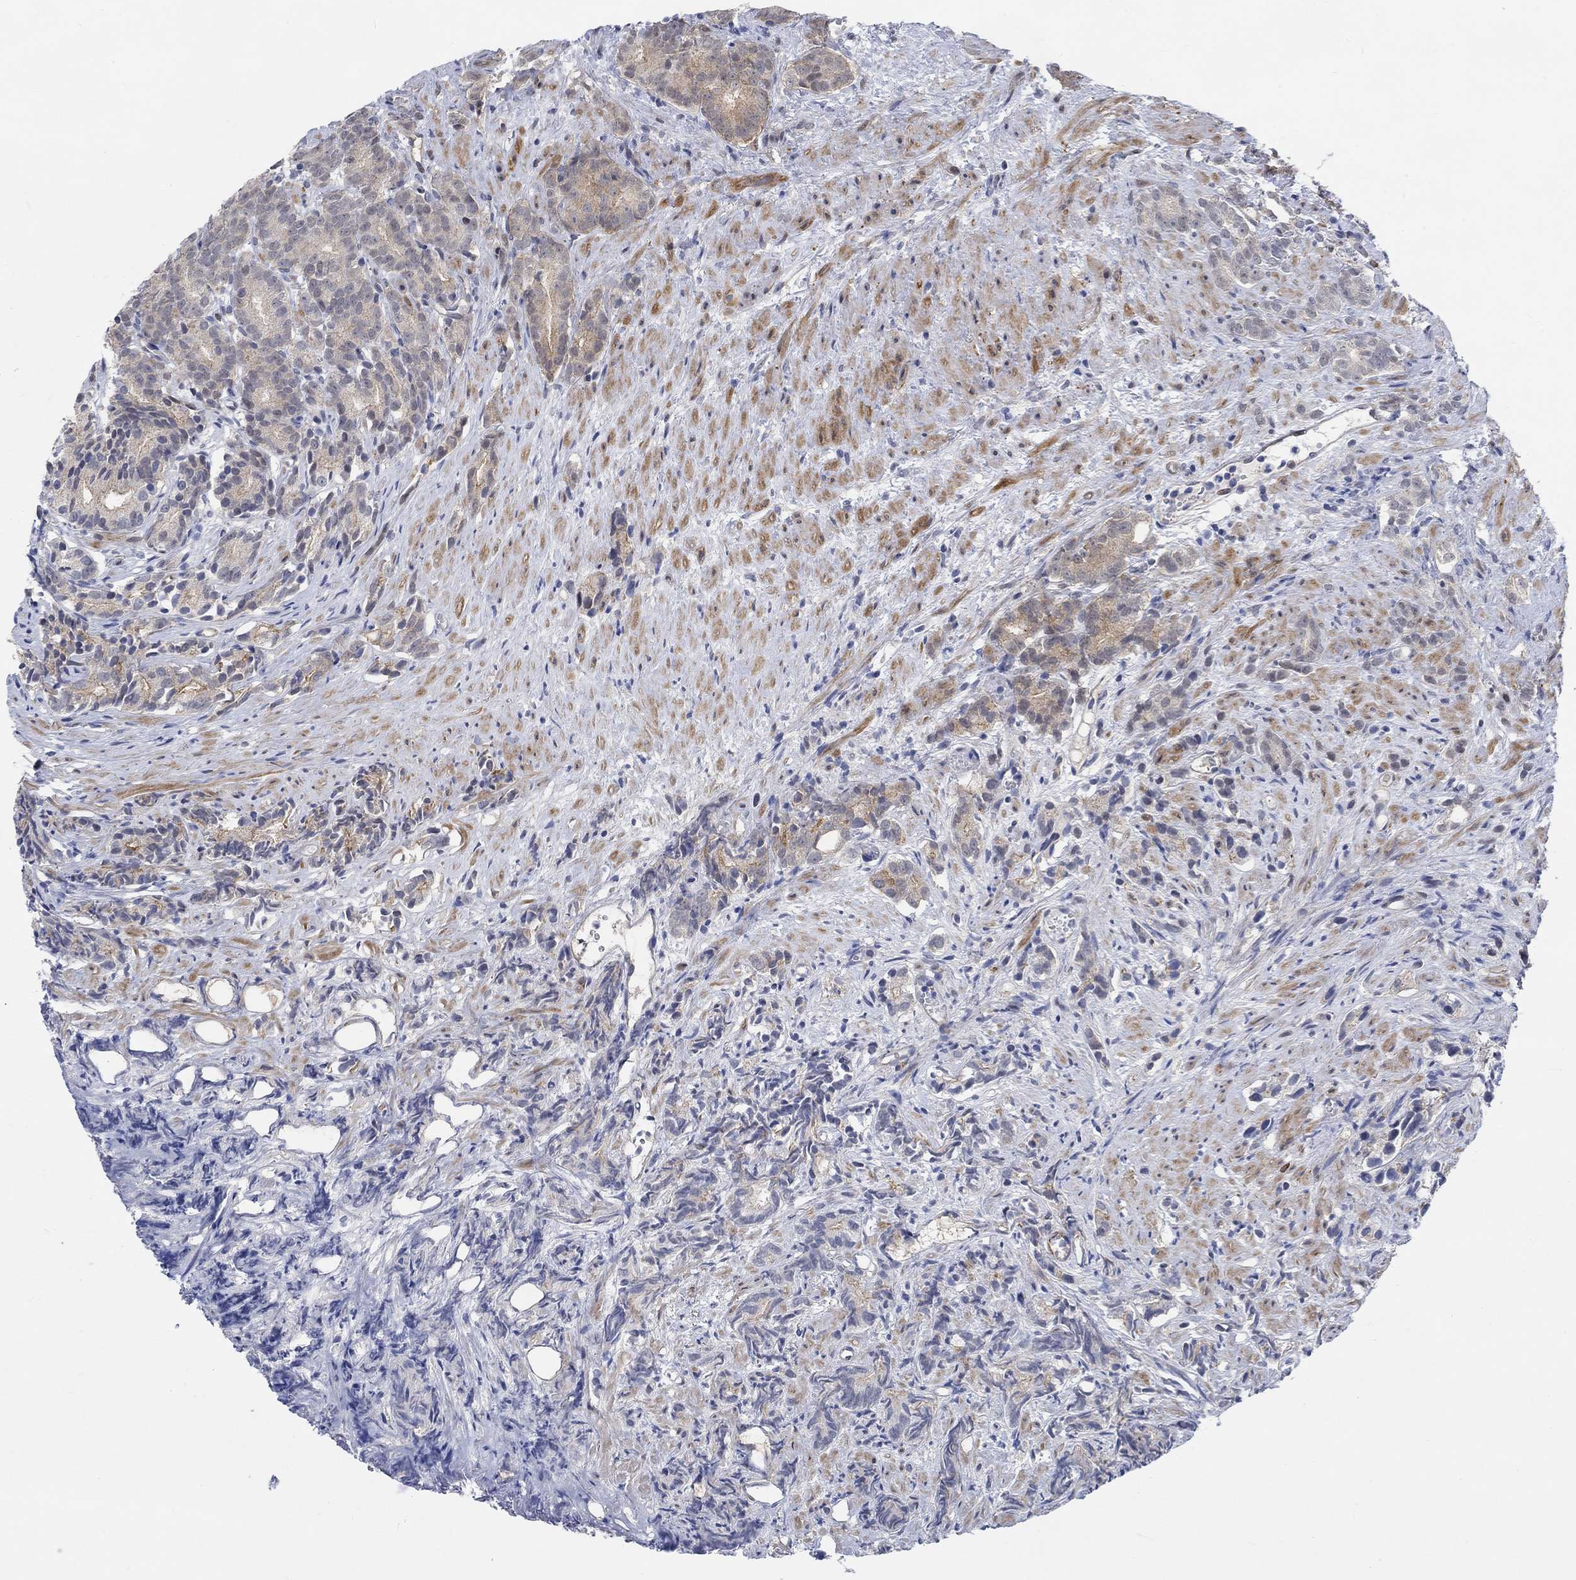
{"staining": {"intensity": "weak", "quantity": "25%-75%", "location": "cytoplasmic/membranous"}, "tissue": "prostate cancer", "cell_type": "Tumor cells", "image_type": "cancer", "snomed": [{"axis": "morphology", "description": "Adenocarcinoma, High grade"}, {"axis": "topography", "description": "Prostate"}], "caption": "Immunohistochemistry (IHC) micrograph of neoplastic tissue: human prostate high-grade adenocarcinoma stained using immunohistochemistry displays low levels of weak protein expression localized specifically in the cytoplasmic/membranous of tumor cells, appearing as a cytoplasmic/membranous brown color.", "gene": "KCNH8", "patient": {"sex": "male", "age": 90}}